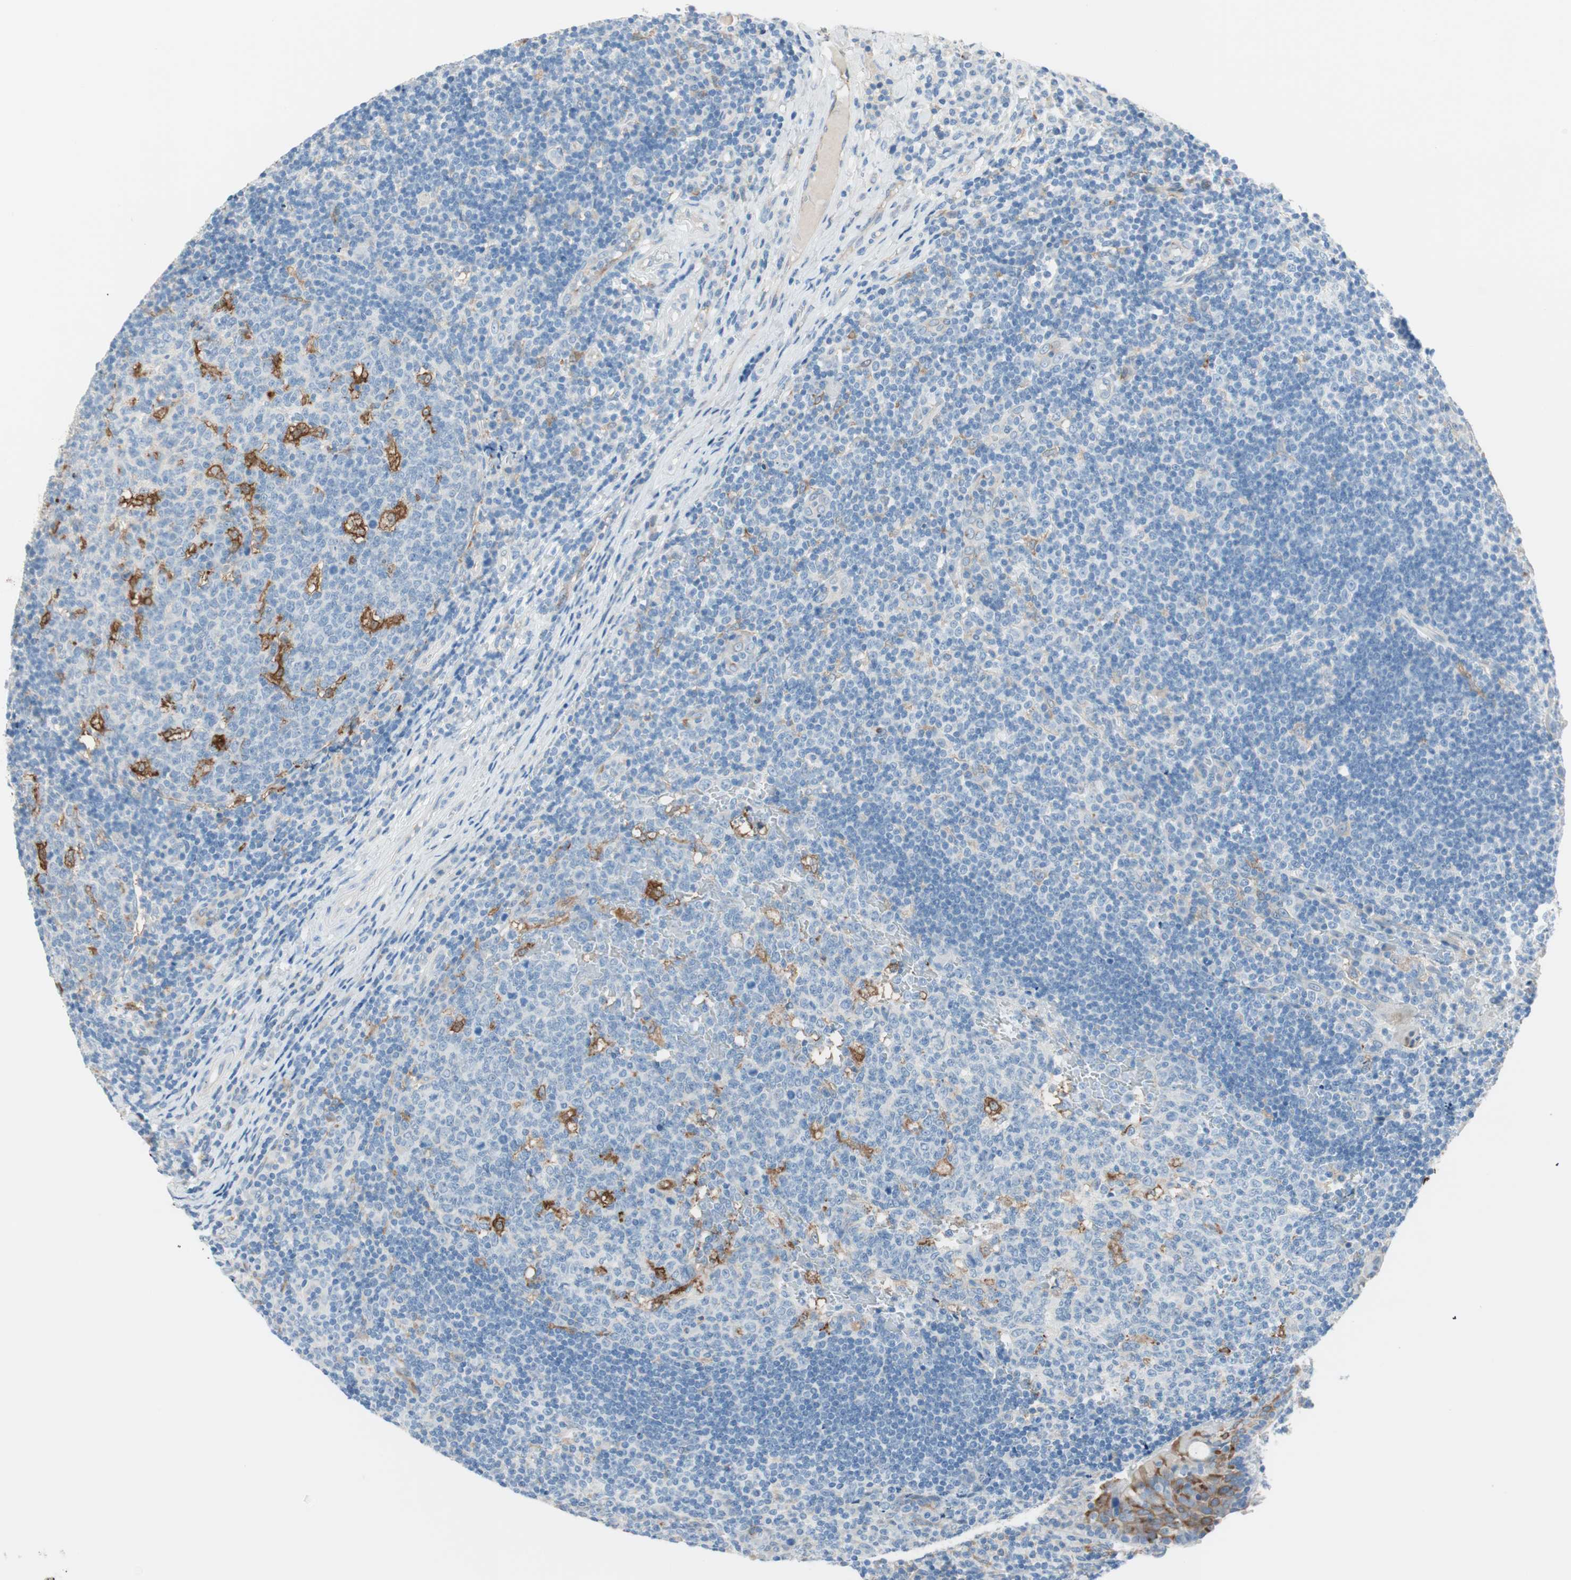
{"staining": {"intensity": "negative", "quantity": "none", "location": "none"}, "tissue": "tonsil", "cell_type": "Germinal center cells", "image_type": "normal", "snomed": [{"axis": "morphology", "description": "Normal tissue, NOS"}, {"axis": "topography", "description": "Tonsil"}], "caption": "There is no significant positivity in germinal center cells of tonsil. Brightfield microscopy of IHC stained with DAB (brown) and hematoxylin (blue), captured at high magnification.", "gene": "GLUL", "patient": {"sex": "female", "age": 40}}